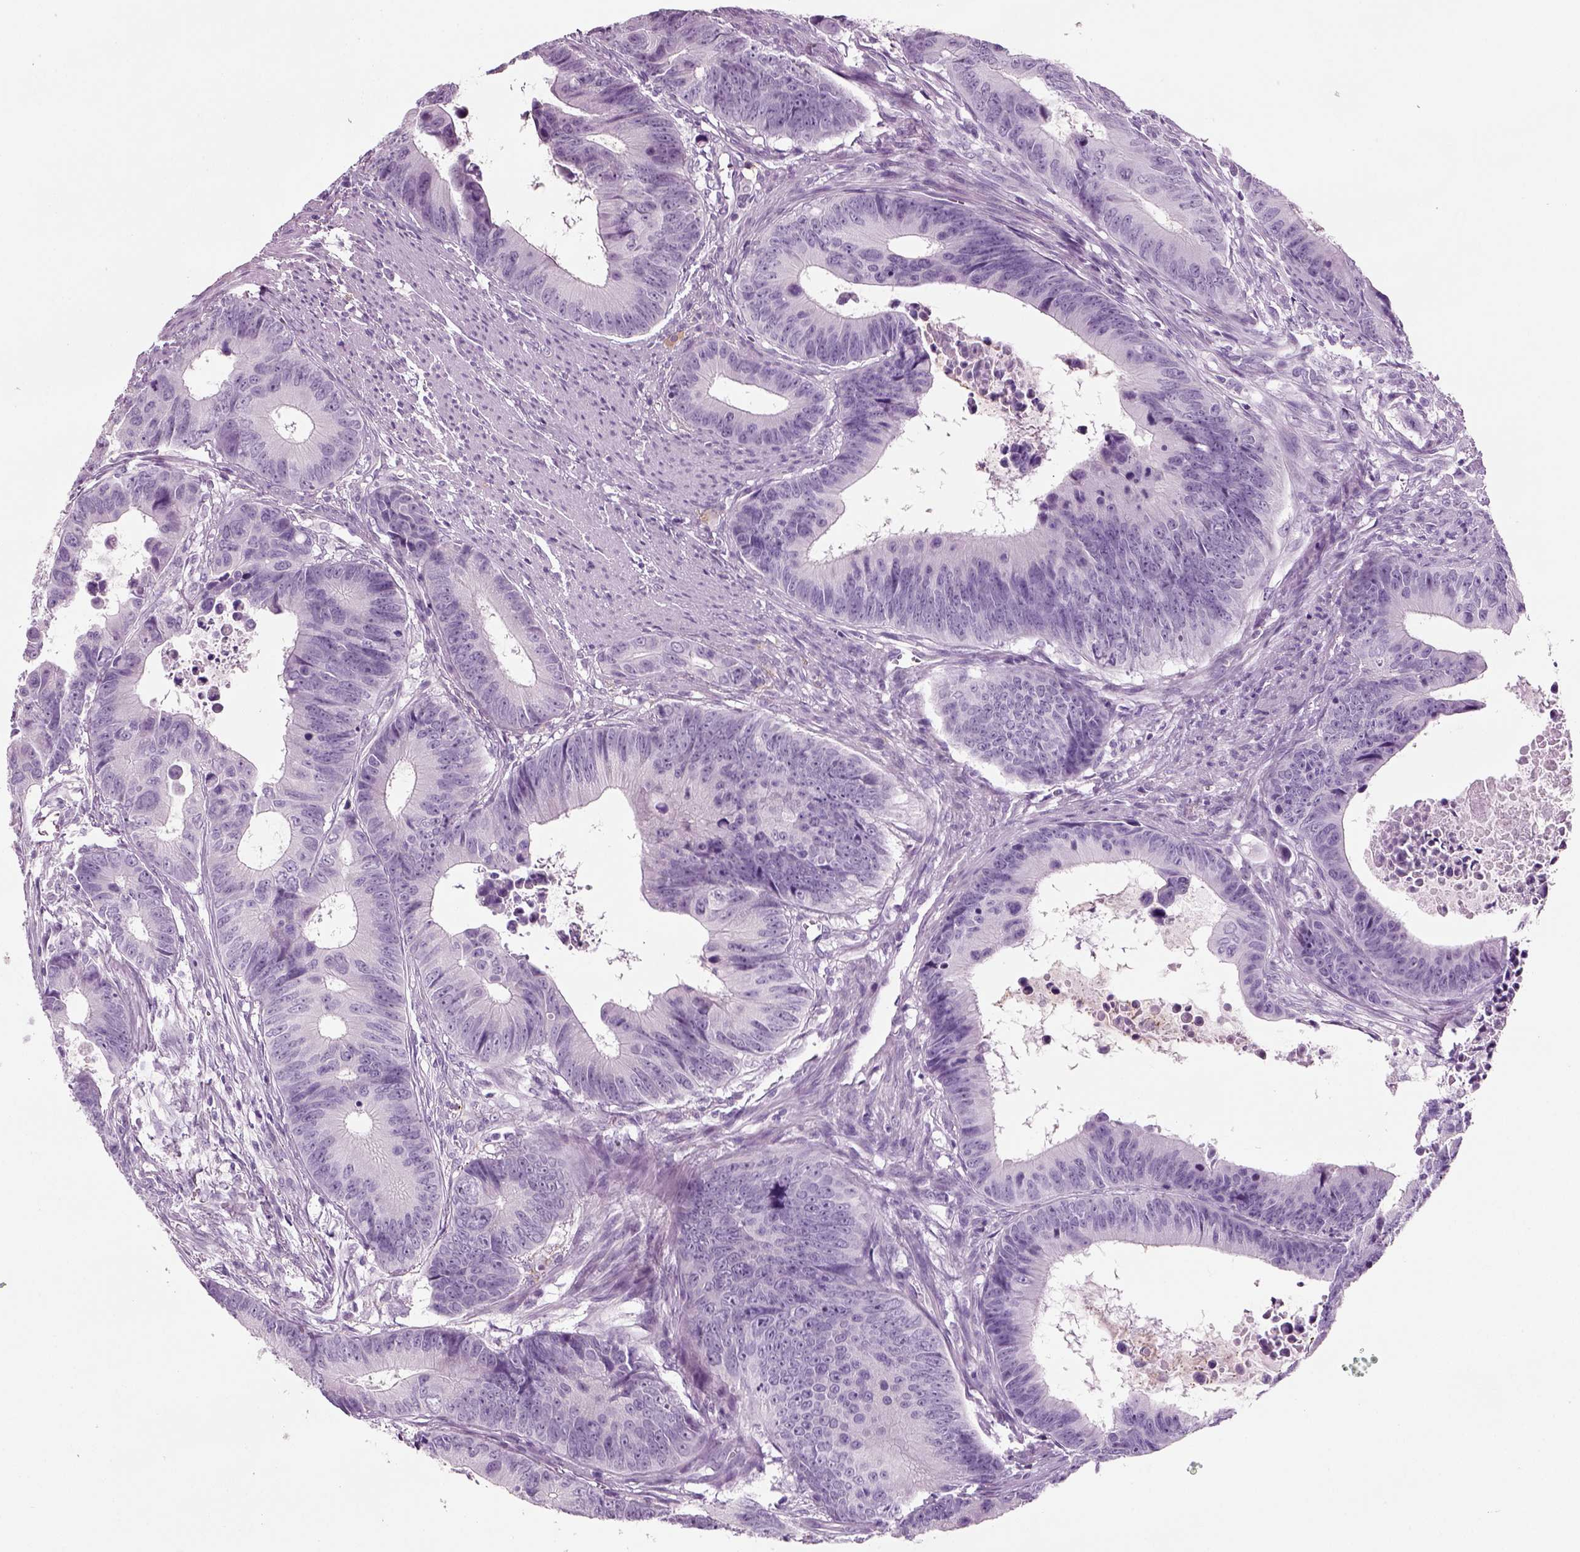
{"staining": {"intensity": "negative", "quantity": "none", "location": "none"}, "tissue": "colorectal cancer", "cell_type": "Tumor cells", "image_type": "cancer", "snomed": [{"axis": "morphology", "description": "Adenocarcinoma, NOS"}, {"axis": "topography", "description": "Colon"}], "caption": "This is a photomicrograph of immunohistochemistry (IHC) staining of colorectal cancer, which shows no expression in tumor cells.", "gene": "CRABP1", "patient": {"sex": "female", "age": 87}}